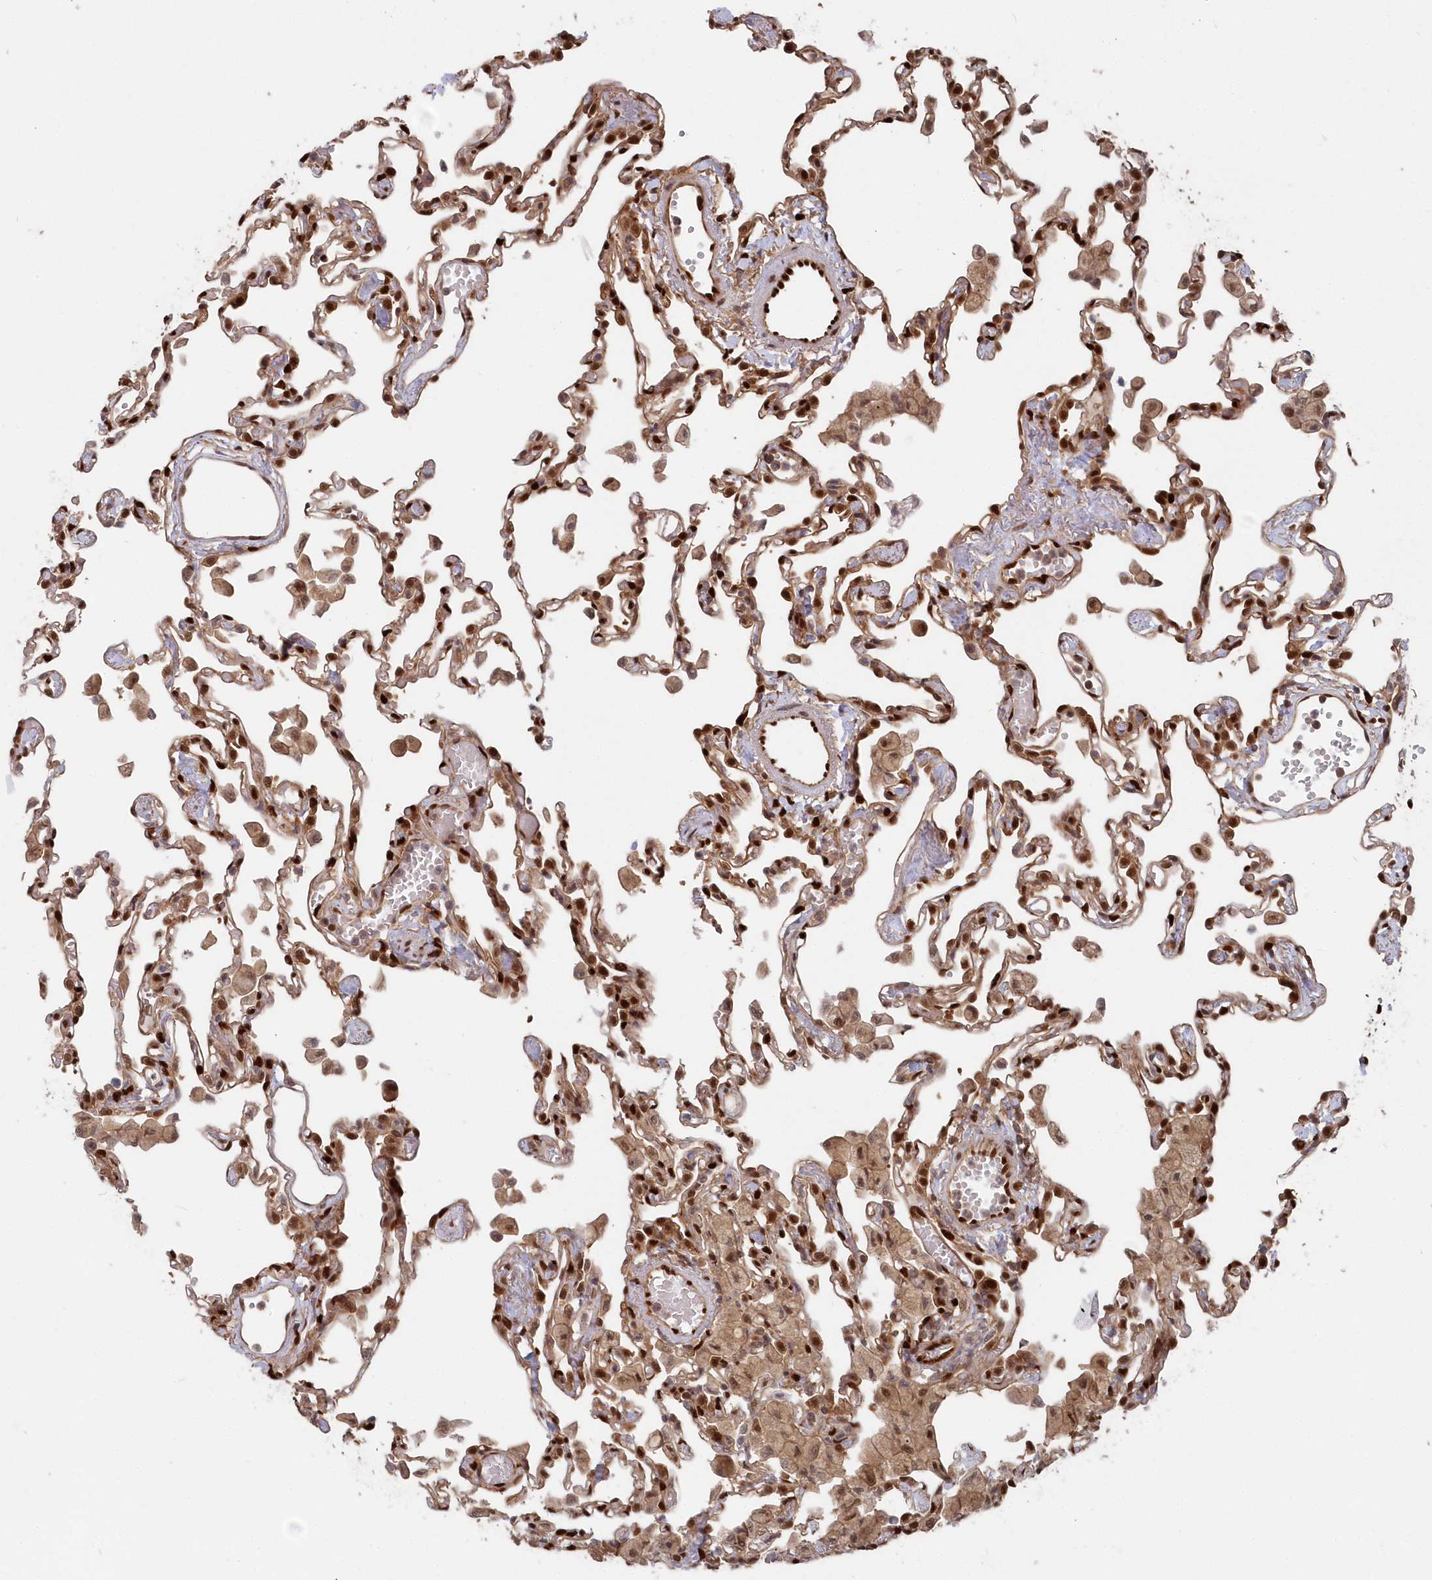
{"staining": {"intensity": "strong", "quantity": ">75%", "location": "cytoplasmic/membranous,nuclear"}, "tissue": "lung", "cell_type": "Alveolar cells", "image_type": "normal", "snomed": [{"axis": "morphology", "description": "Normal tissue, NOS"}, {"axis": "topography", "description": "Bronchus"}, {"axis": "topography", "description": "Lung"}], "caption": "Strong cytoplasmic/membranous,nuclear positivity for a protein is present in approximately >75% of alveolar cells of unremarkable lung using immunohistochemistry.", "gene": "ABHD14B", "patient": {"sex": "female", "age": 49}}